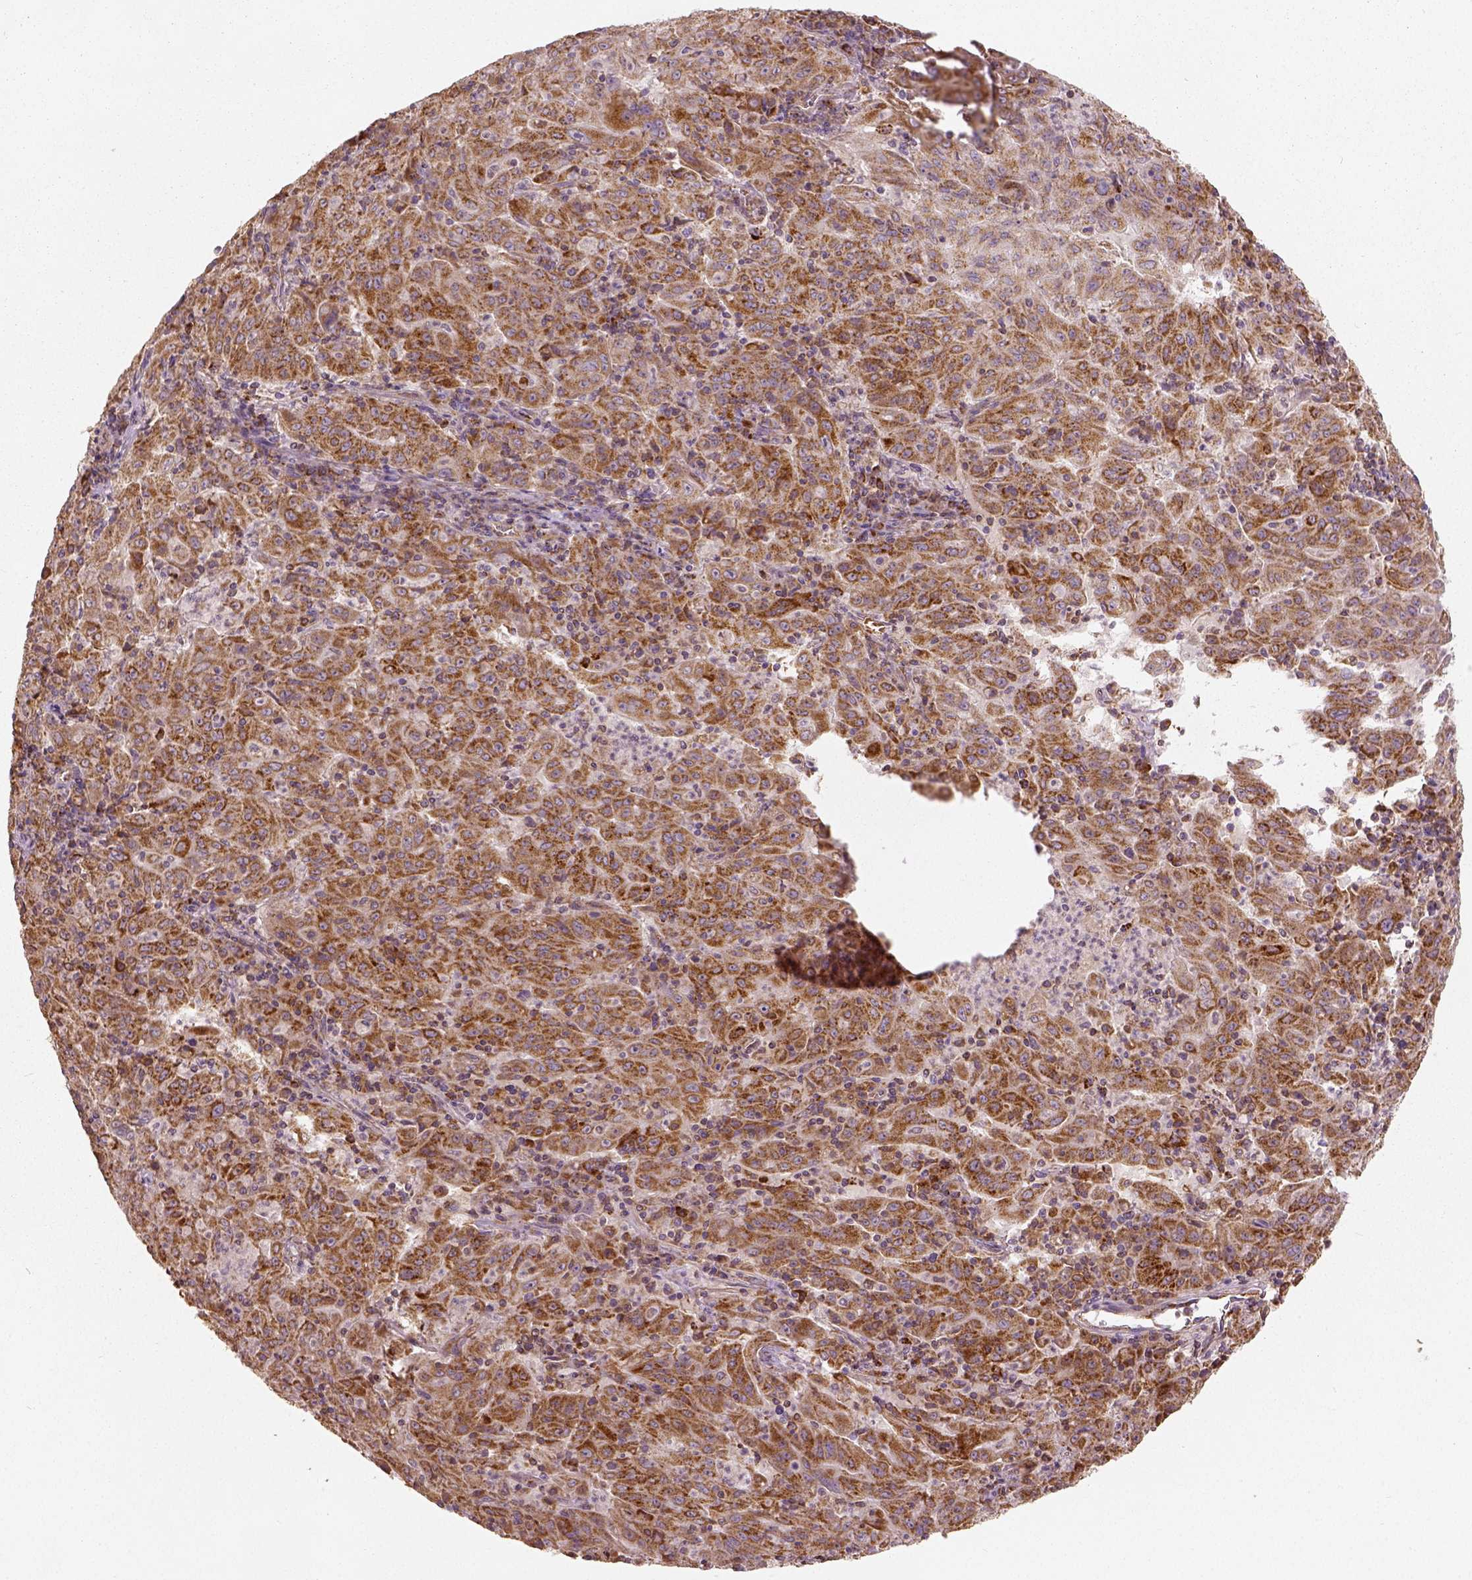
{"staining": {"intensity": "moderate", "quantity": ">75%", "location": "cytoplasmic/membranous"}, "tissue": "pancreatic cancer", "cell_type": "Tumor cells", "image_type": "cancer", "snomed": [{"axis": "morphology", "description": "Adenocarcinoma, NOS"}, {"axis": "topography", "description": "Pancreas"}], "caption": "A medium amount of moderate cytoplasmic/membranous positivity is present in about >75% of tumor cells in pancreatic adenocarcinoma tissue.", "gene": "PGAM5", "patient": {"sex": "male", "age": 63}}